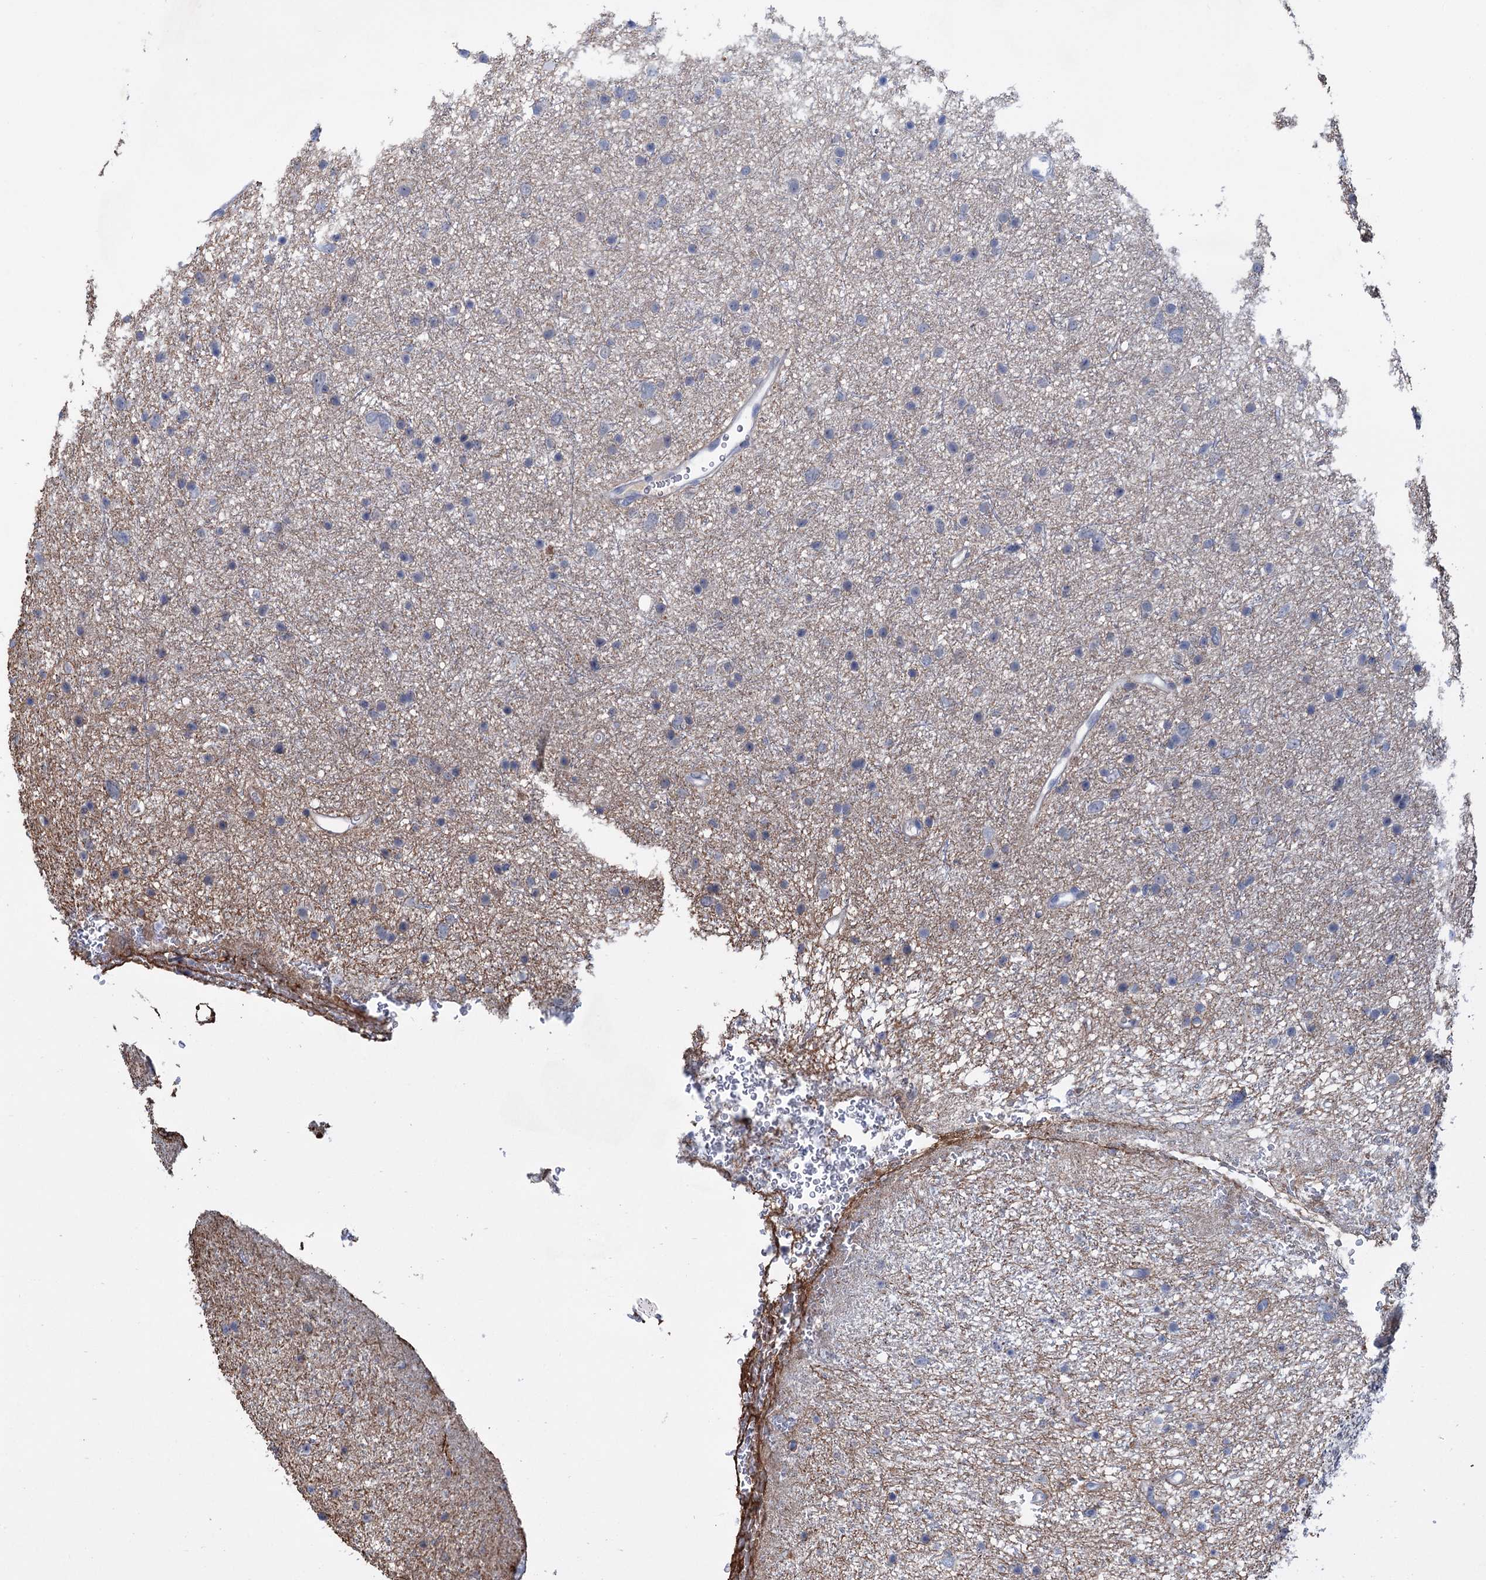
{"staining": {"intensity": "negative", "quantity": "none", "location": "none"}, "tissue": "glioma", "cell_type": "Tumor cells", "image_type": "cancer", "snomed": [{"axis": "morphology", "description": "Glioma, malignant, Low grade"}, {"axis": "topography", "description": "Cerebral cortex"}], "caption": "A micrograph of malignant glioma (low-grade) stained for a protein shows no brown staining in tumor cells. (DAB IHC, high magnification).", "gene": "FAM111B", "patient": {"sex": "female", "age": 39}}